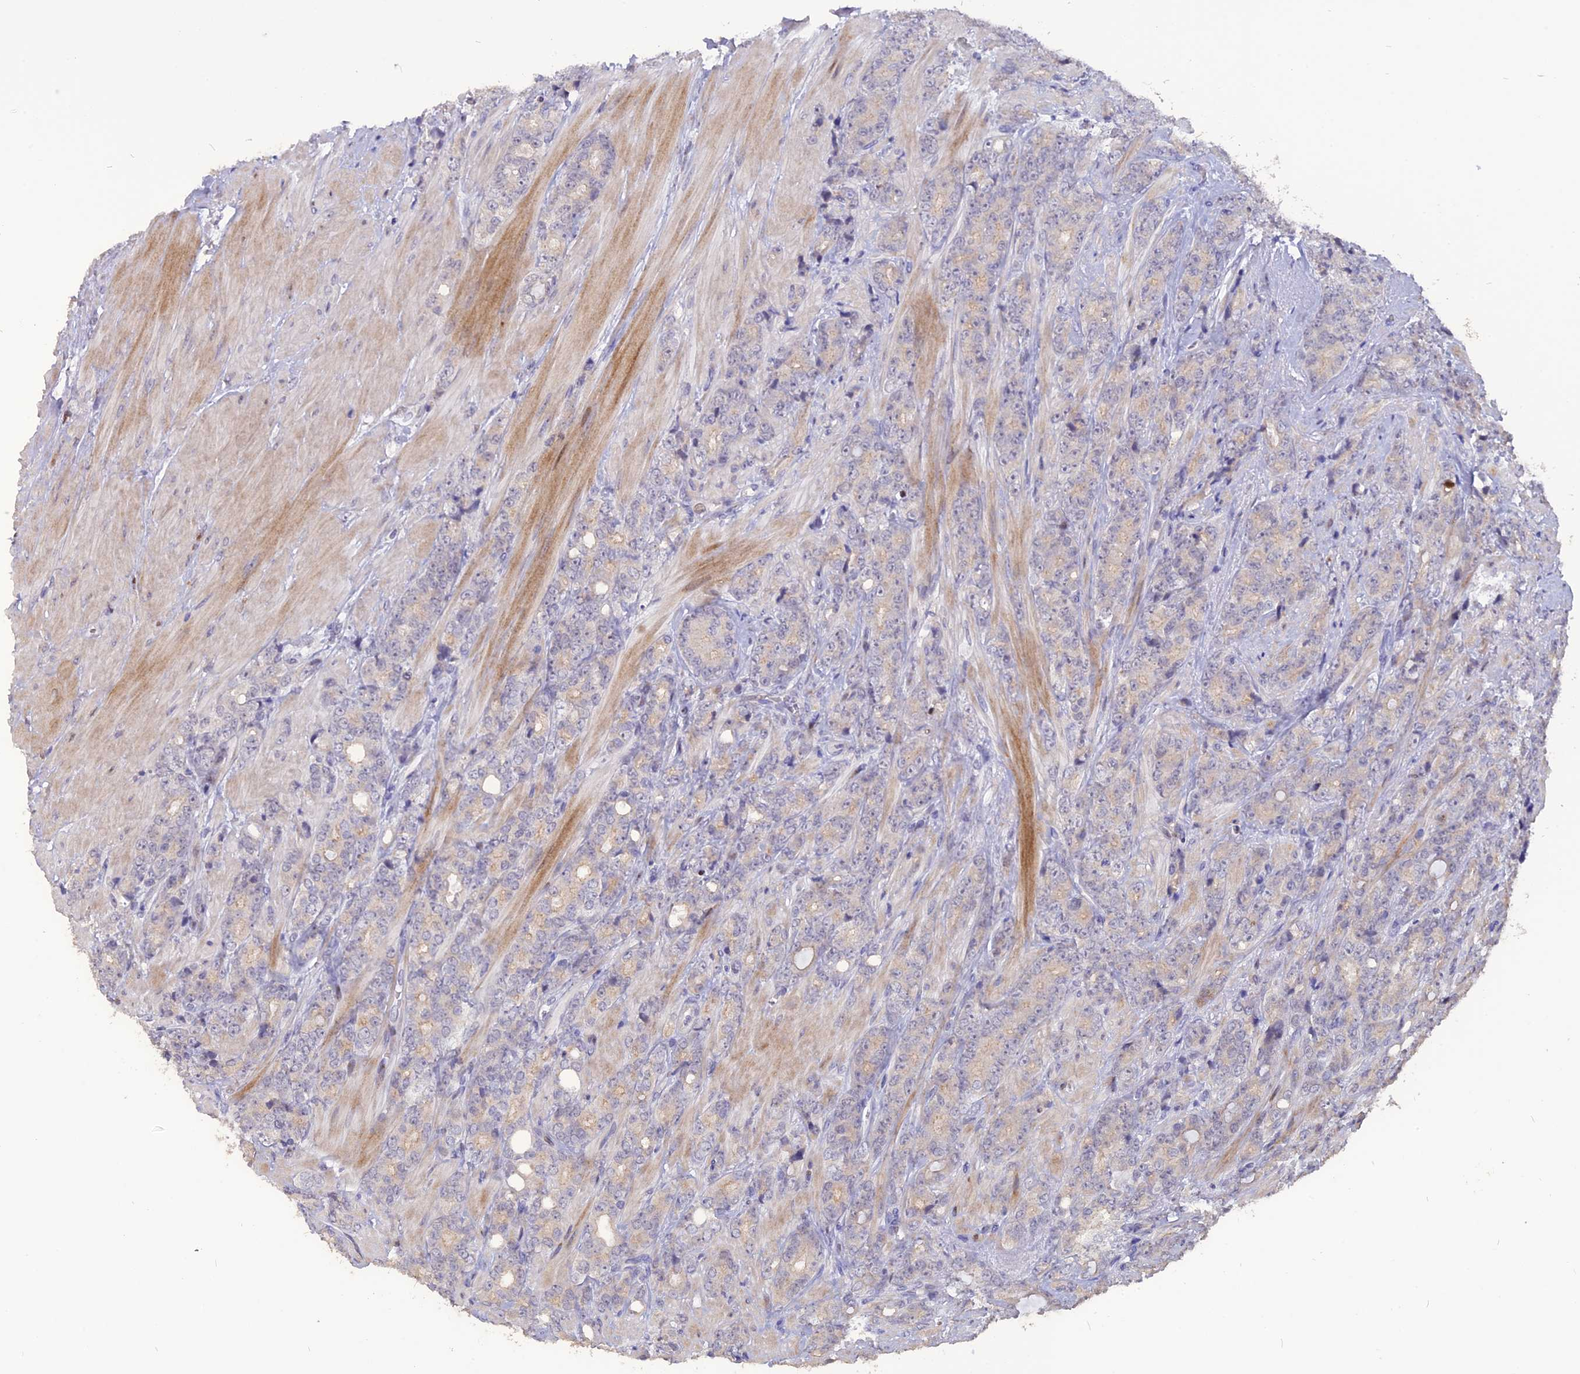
{"staining": {"intensity": "weak", "quantity": "<25%", "location": "cytoplasmic/membranous"}, "tissue": "prostate cancer", "cell_type": "Tumor cells", "image_type": "cancer", "snomed": [{"axis": "morphology", "description": "Adenocarcinoma, High grade"}, {"axis": "topography", "description": "Prostate"}], "caption": "The photomicrograph shows no staining of tumor cells in prostate high-grade adenocarcinoma. Brightfield microscopy of IHC stained with DAB (3,3'-diaminobenzidine) (brown) and hematoxylin (blue), captured at high magnification.", "gene": "TMEM263", "patient": {"sex": "male", "age": 62}}